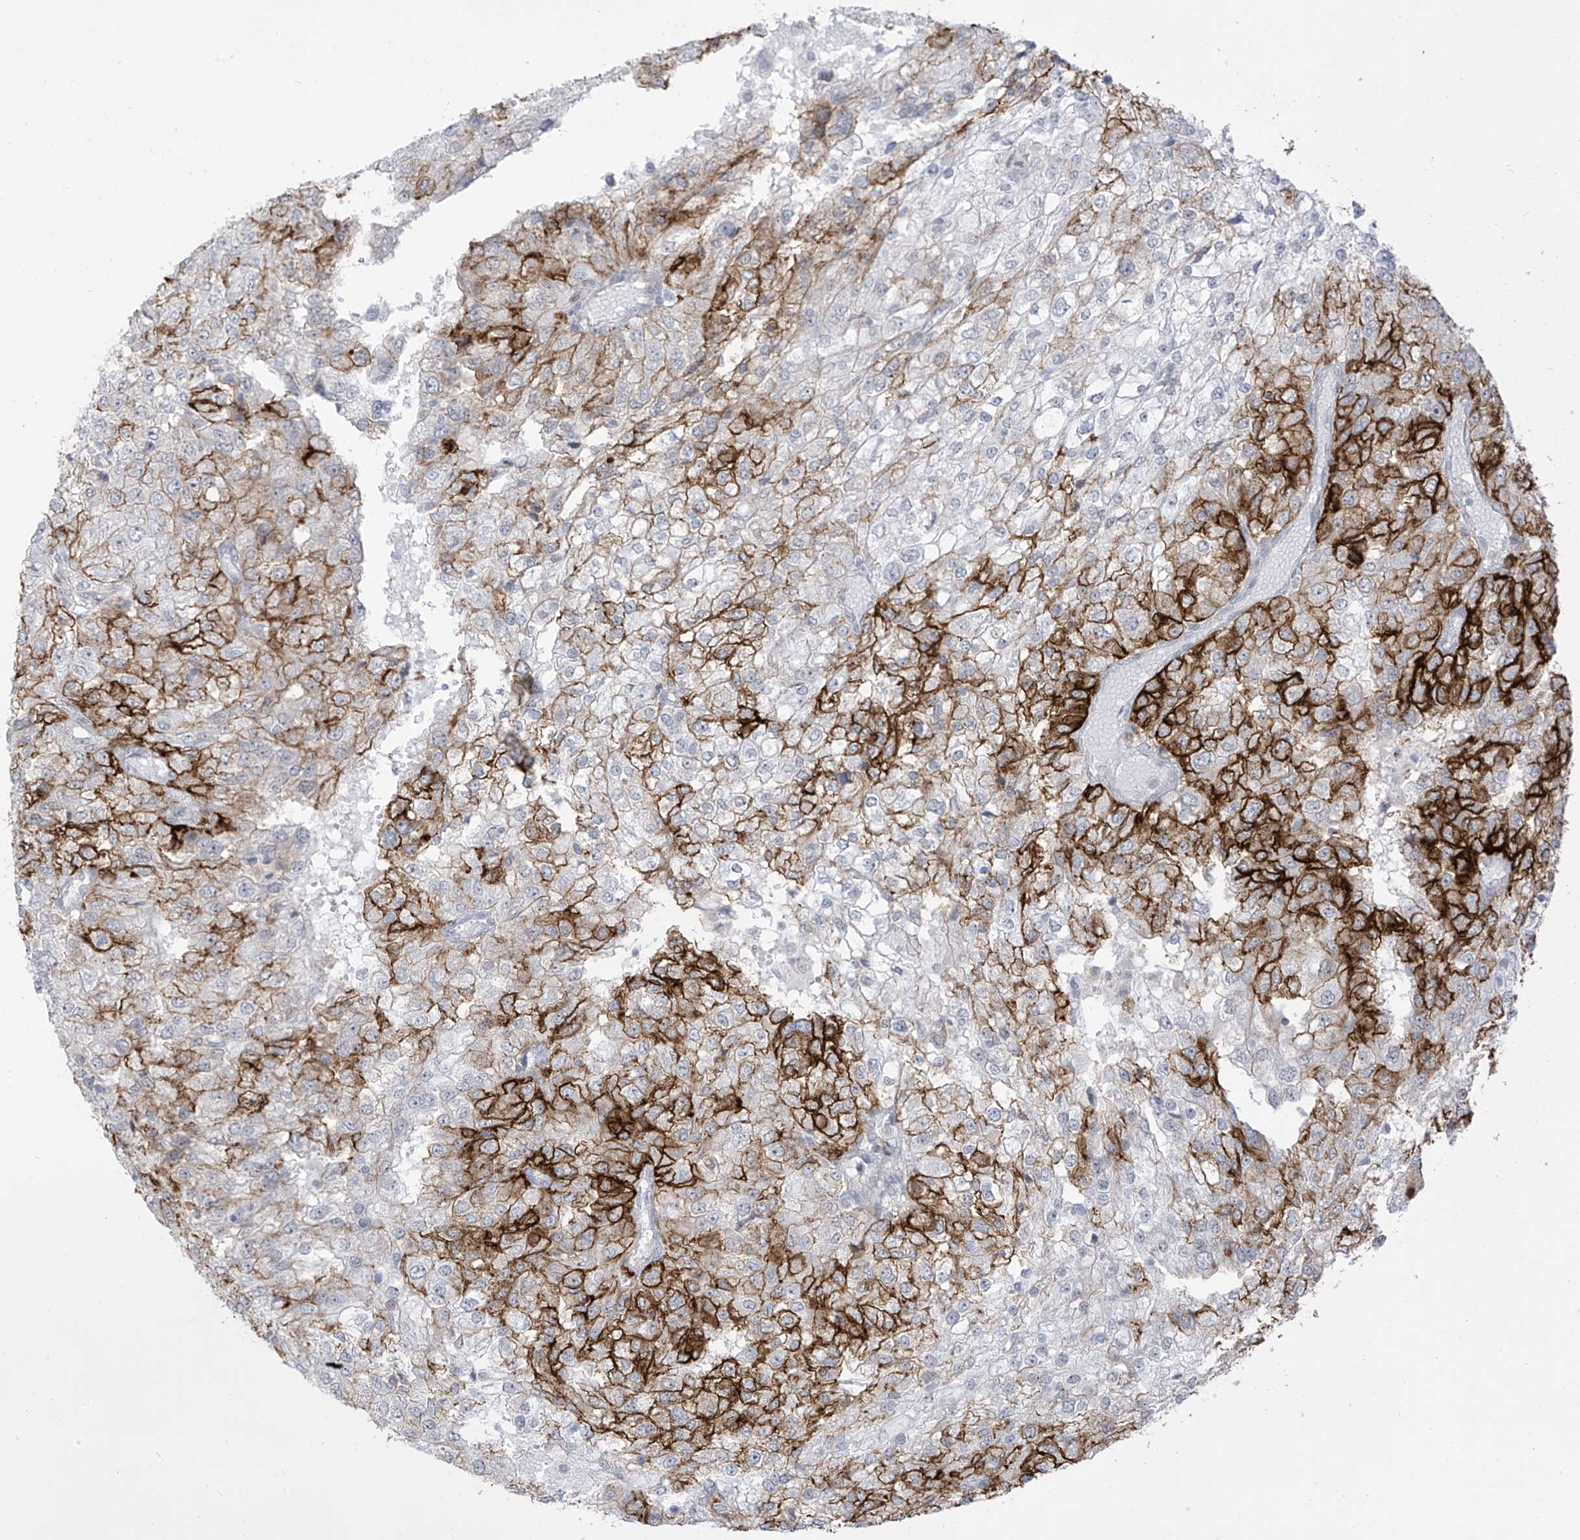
{"staining": {"intensity": "strong", "quantity": "25%-75%", "location": "cytoplasmic/membranous"}, "tissue": "renal cancer", "cell_type": "Tumor cells", "image_type": "cancer", "snomed": [{"axis": "morphology", "description": "Adenocarcinoma, NOS"}, {"axis": "topography", "description": "Kidney"}], "caption": "Protein analysis of renal cancer tissue demonstrates strong cytoplasmic/membranous staining in about 25%-75% of tumor cells.", "gene": "LIN9", "patient": {"sex": "female", "age": 54}}